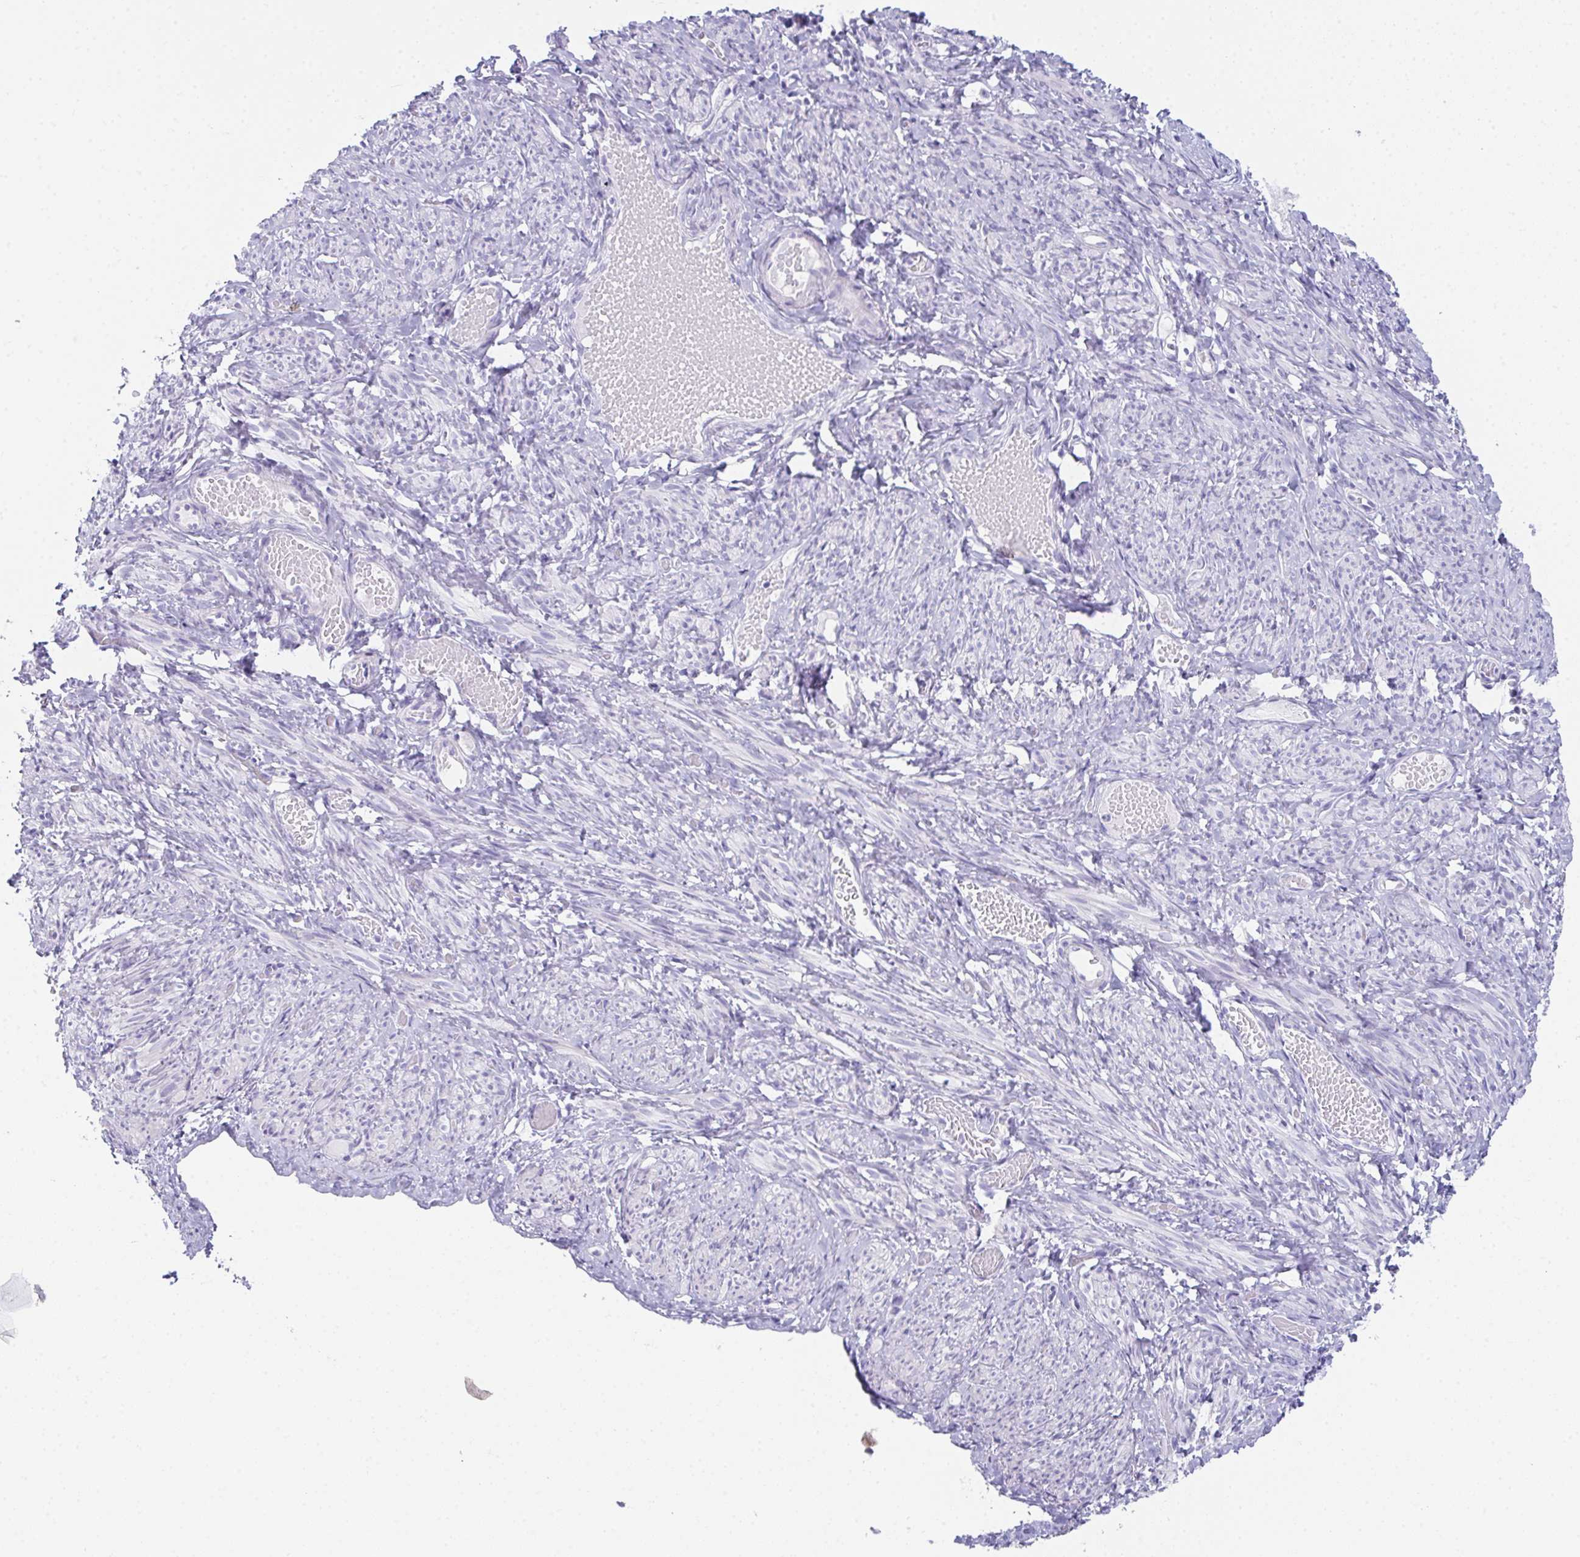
{"staining": {"intensity": "negative", "quantity": "none", "location": "none"}, "tissue": "smooth muscle", "cell_type": "Smooth muscle cells", "image_type": "normal", "snomed": [{"axis": "morphology", "description": "Normal tissue, NOS"}, {"axis": "topography", "description": "Smooth muscle"}], "caption": "Smooth muscle cells are negative for protein expression in normal human smooth muscle. (DAB IHC visualized using brightfield microscopy, high magnification).", "gene": "TEX19", "patient": {"sex": "female", "age": 65}}